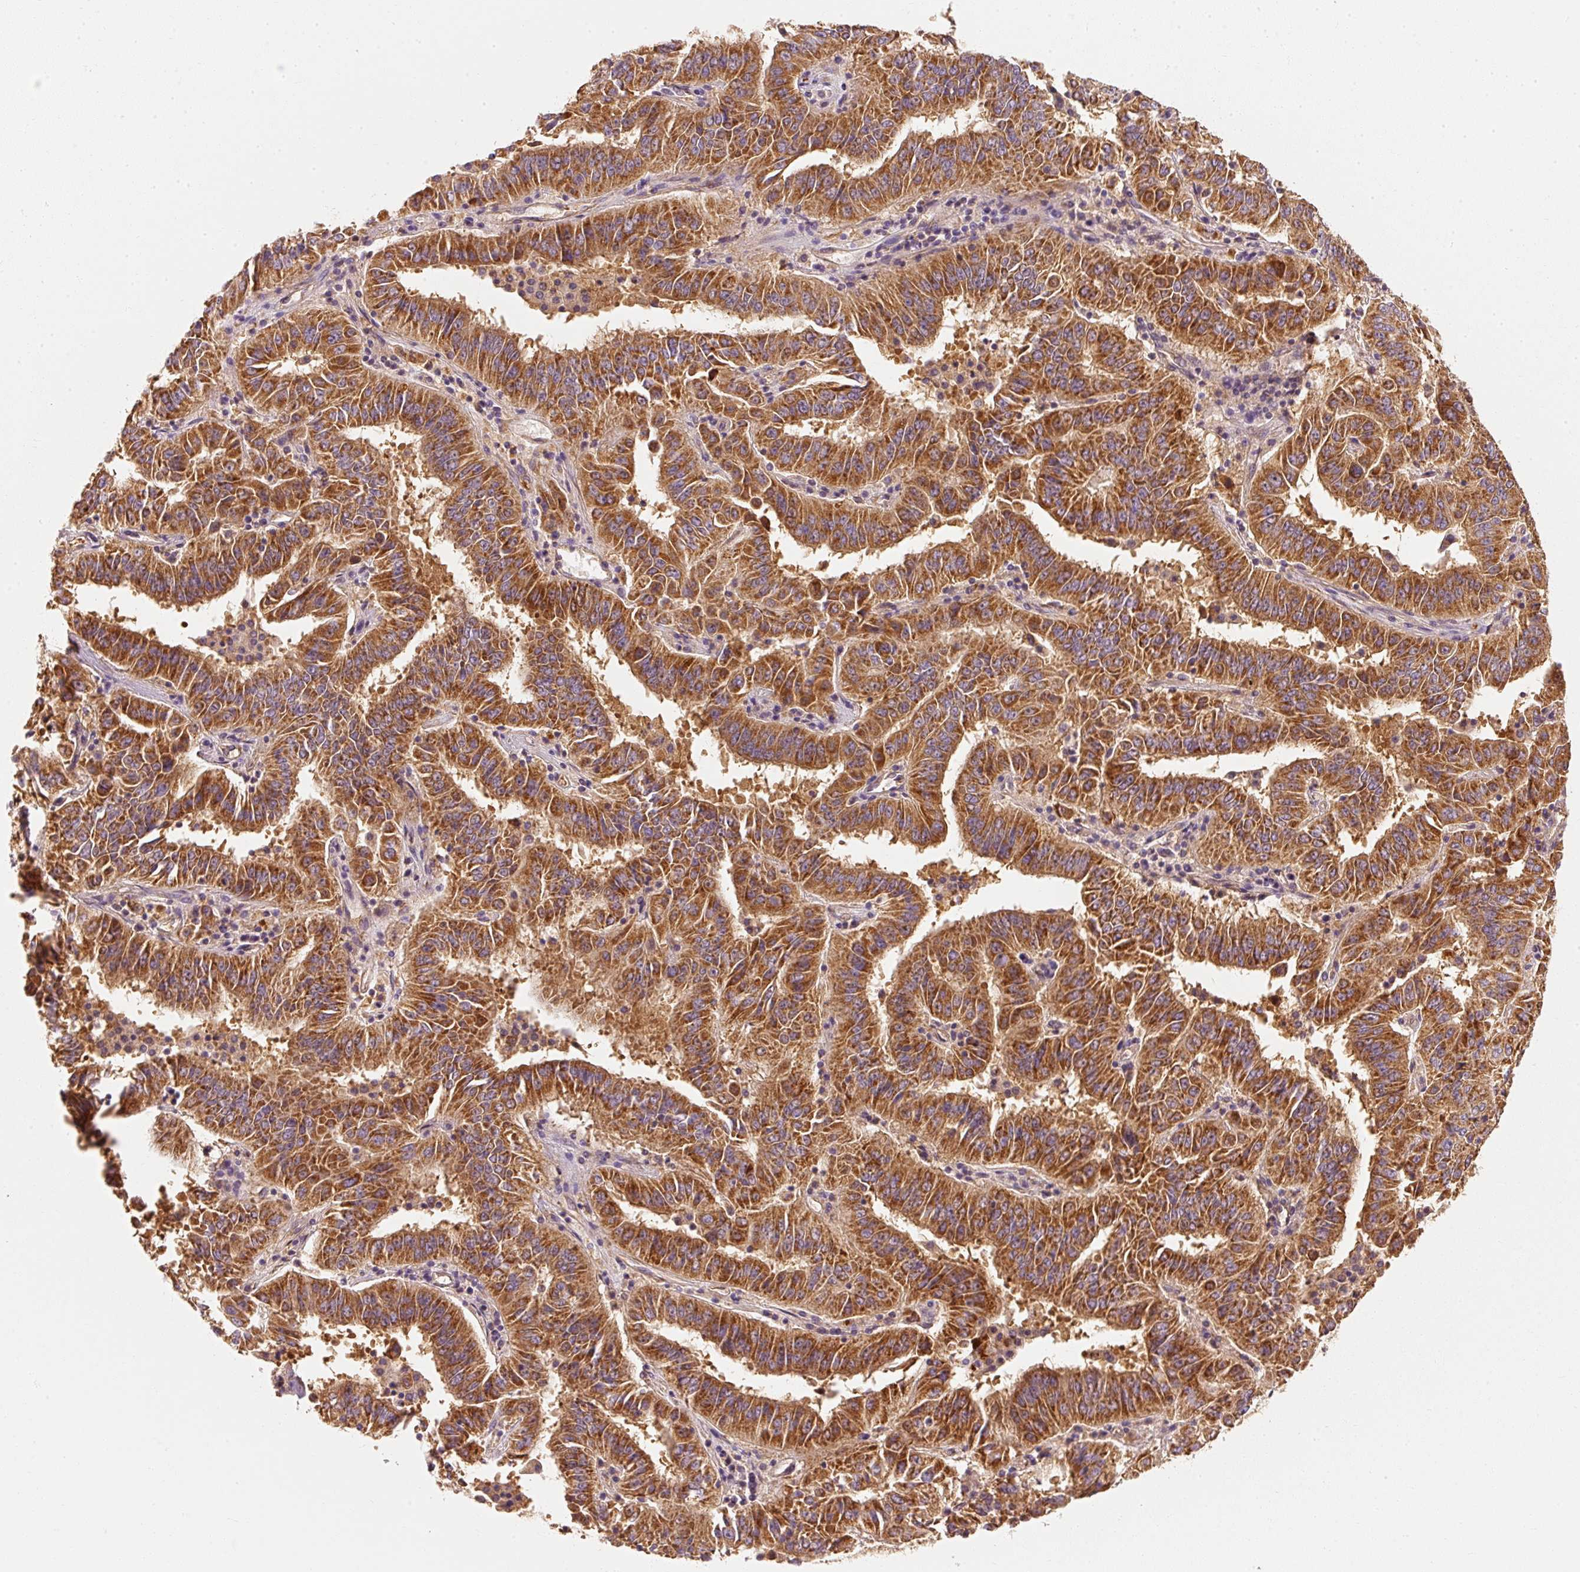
{"staining": {"intensity": "strong", "quantity": ">75%", "location": "cytoplasmic/membranous"}, "tissue": "pancreatic cancer", "cell_type": "Tumor cells", "image_type": "cancer", "snomed": [{"axis": "morphology", "description": "Adenocarcinoma, NOS"}, {"axis": "topography", "description": "Pancreas"}], "caption": "Pancreatic cancer (adenocarcinoma) stained for a protein (brown) demonstrates strong cytoplasmic/membranous positive expression in about >75% of tumor cells.", "gene": "TOMM40", "patient": {"sex": "male", "age": 63}}